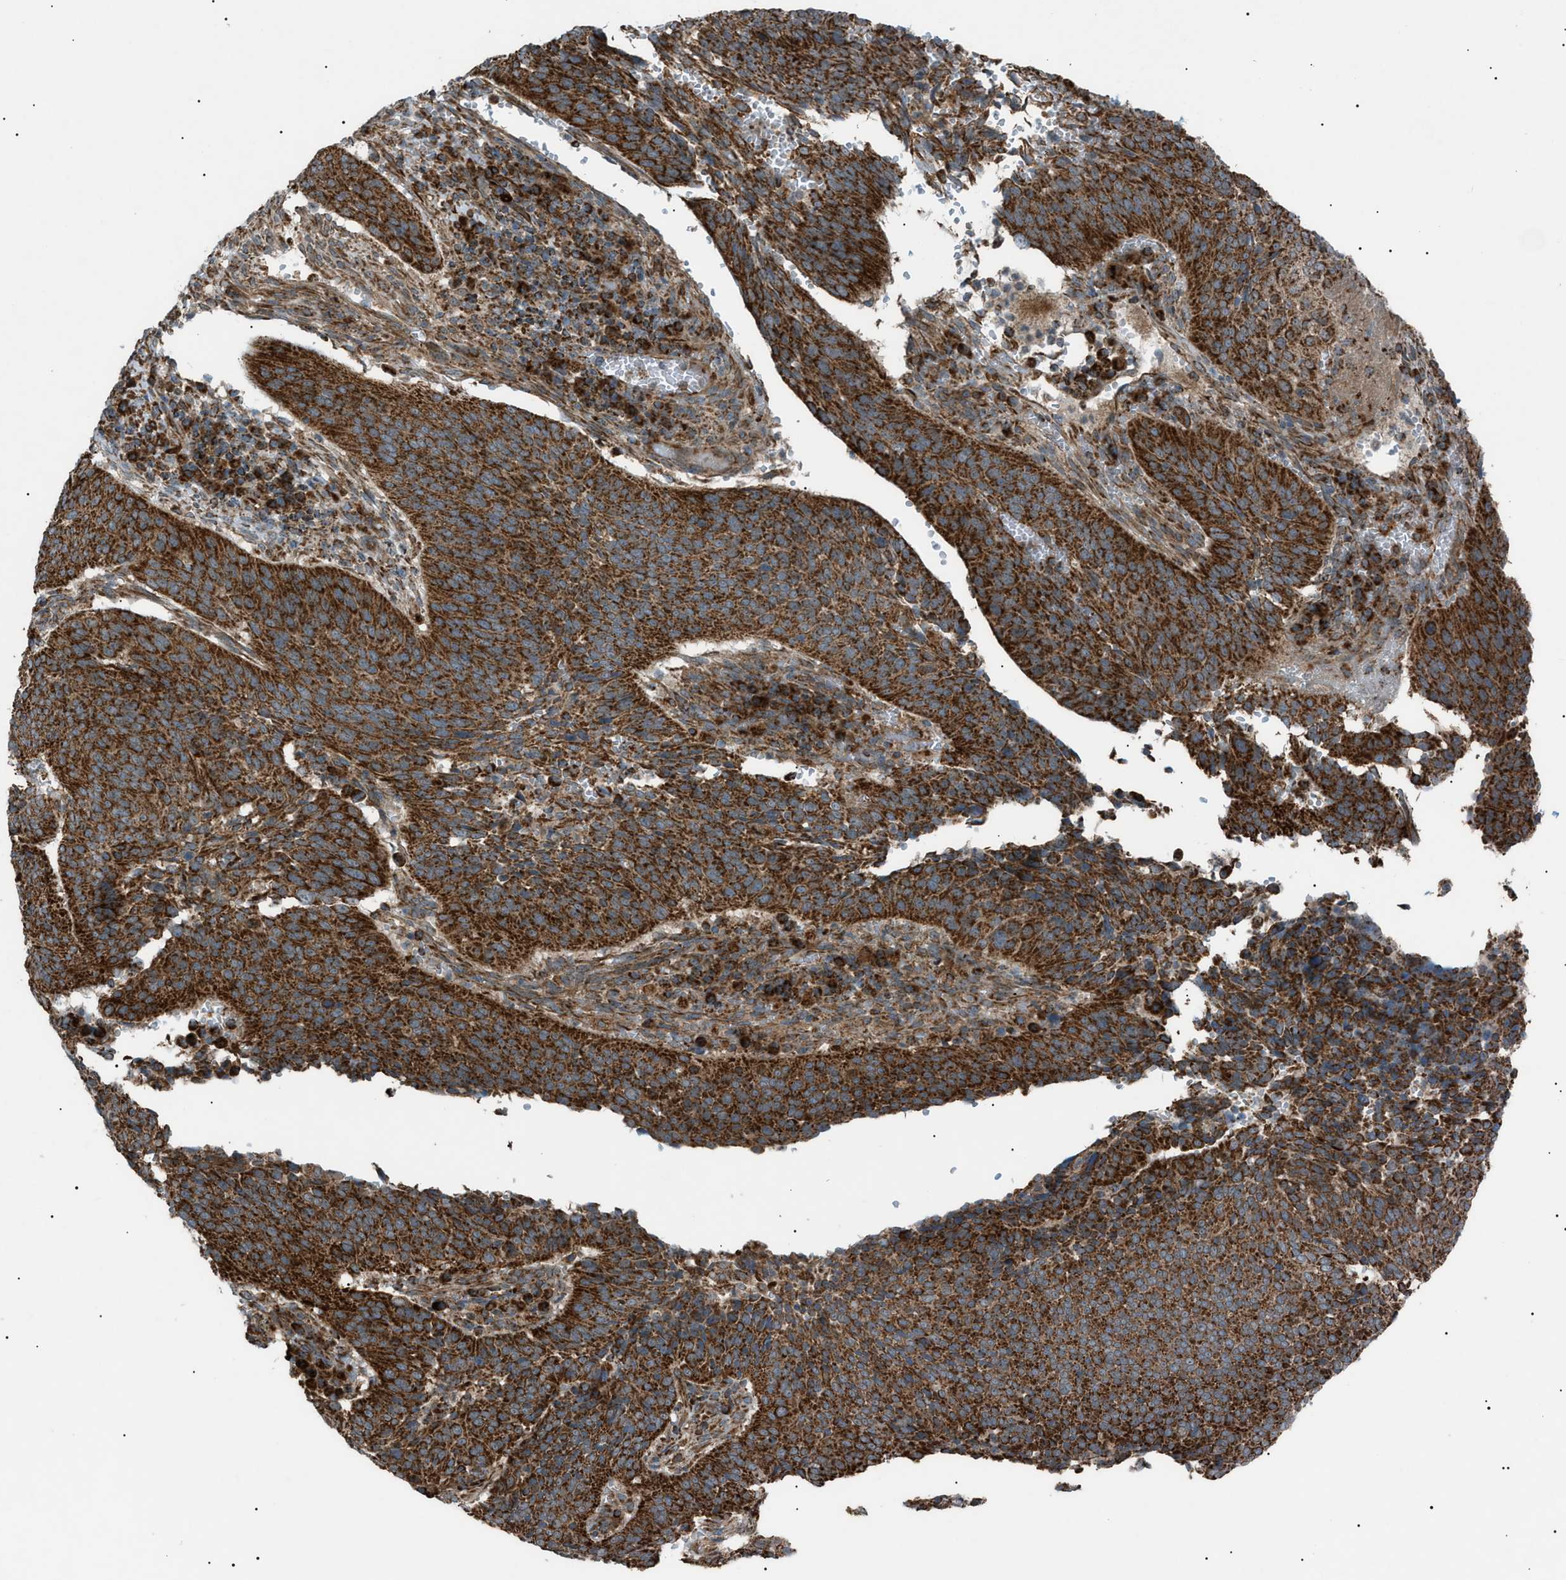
{"staining": {"intensity": "strong", "quantity": ">75%", "location": "cytoplasmic/membranous"}, "tissue": "cervical cancer", "cell_type": "Tumor cells", "image_type": "cancer", "snomed": [{"axis": "morphology", "description": "Normal tissue, NOS"}, {"axis": "morphology", "description": "Squamous cell carcinoma, NOS"}, {"axis": "topography", "description": "Cervix"}], "caption": "Cervical cancer (squamous cell carcinoma) stained for a protein reveals strong cytoplasmic/membranous positivity in tumor cells. (IHC, brightfield microscopy, high magnification).", "gene": "C1GALT1C1", "patient": {"sex": "female", "age": 39}}